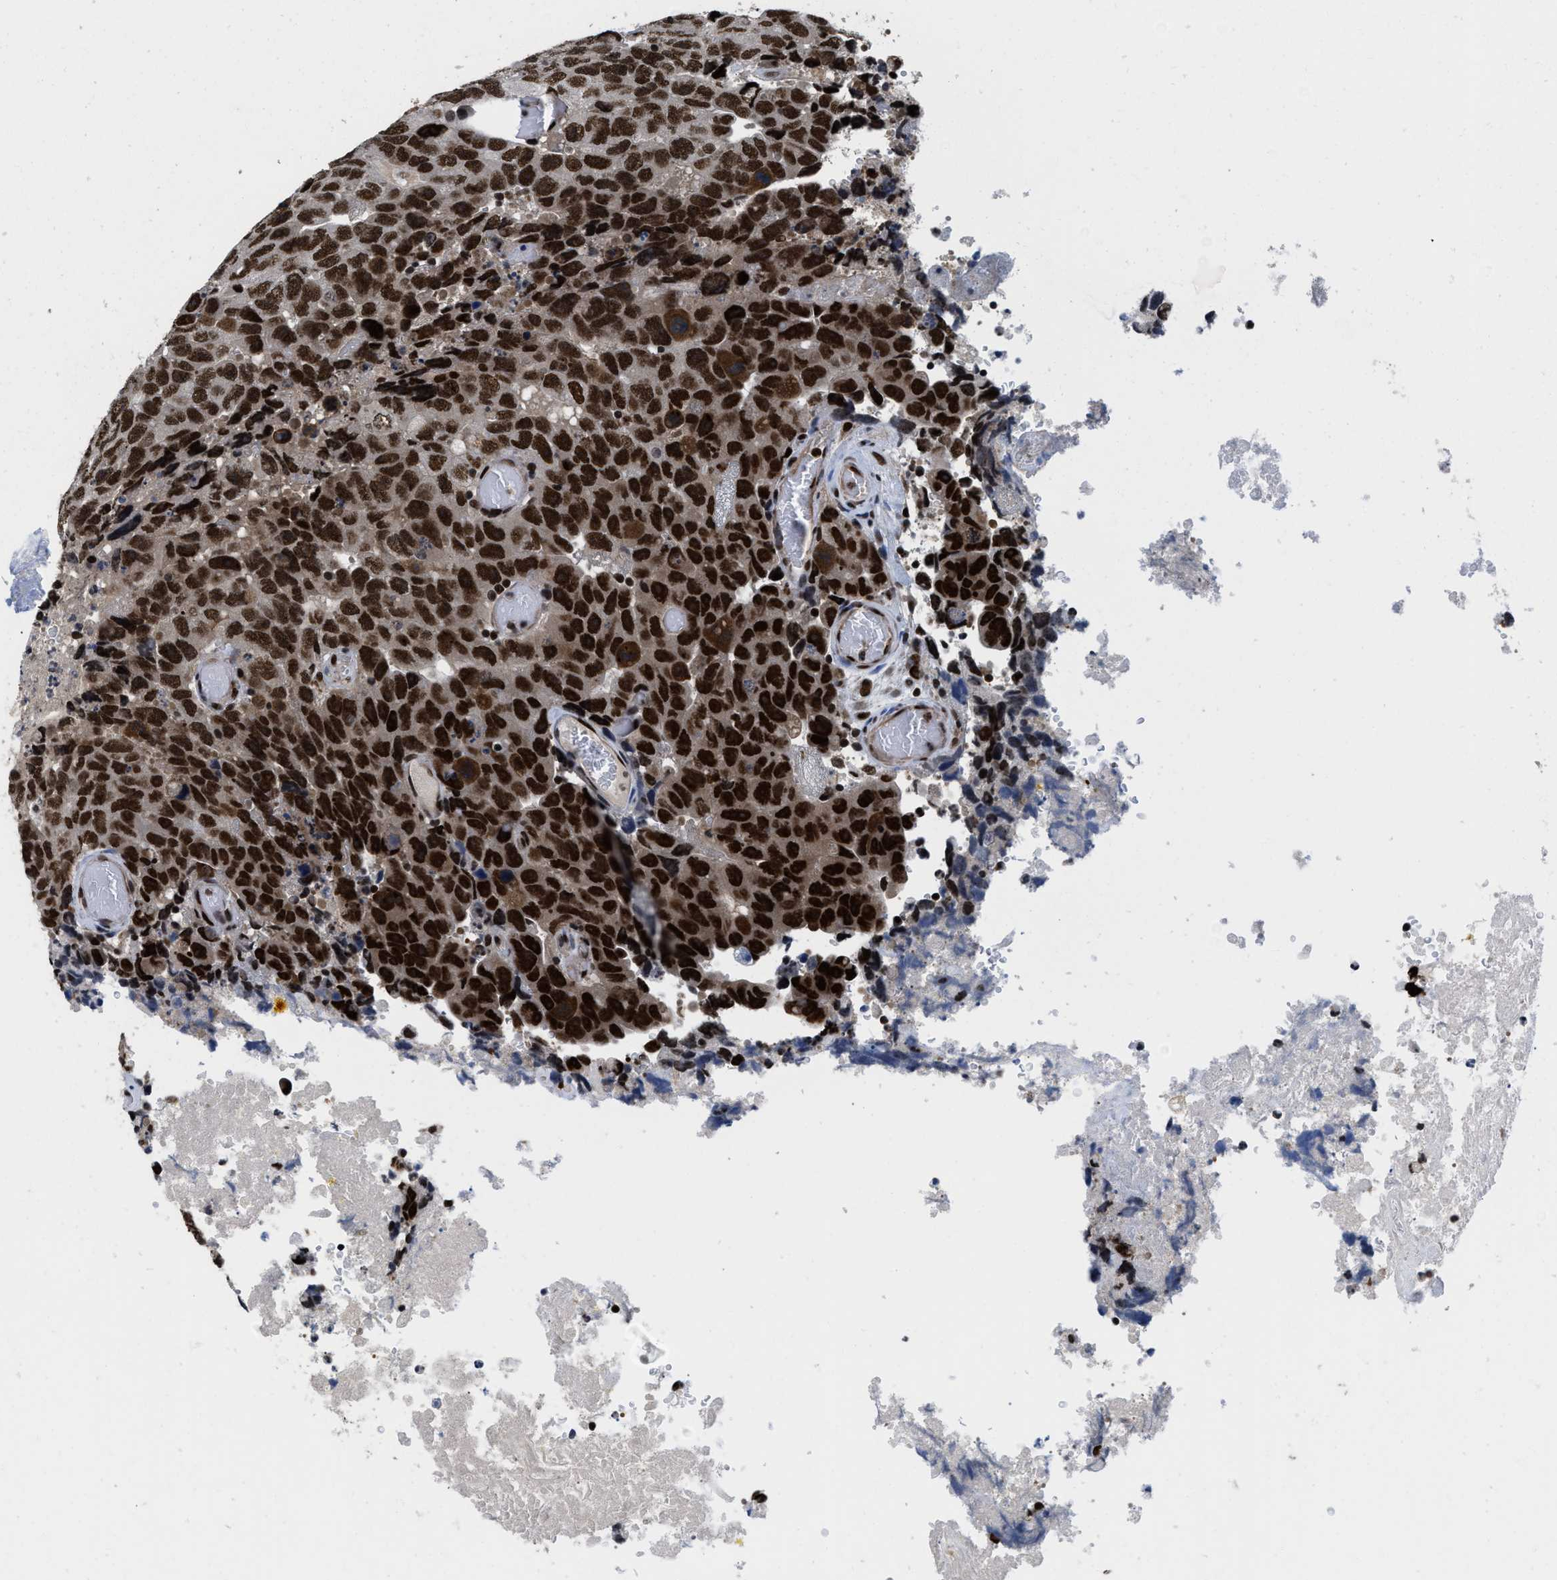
{"staining": {"intensity": "strong", "quantity": ">75%", "location": "nuclear"}, "tissue": "testis cancer", "cell_type": "Tumor cells", "image_type": "cancer", "snomed": [{"axis": "morphology", "description": "Necrosis, NOS"}, {"axis": "morphology", "description": "Carcinoma, Embryonal, NOS"}, {"axis": "topography", "description": "Testis"}], "caption": "Immunohistochemical staining of human testis cancer (embryonal carcinoma) exhibits high levels of strong nuclear protein positivity in approximately >75% of tumor cells. Nuclei are stained in blue.", "gene": "SAFB", "patient": {"sex": "male", "age": 19}}